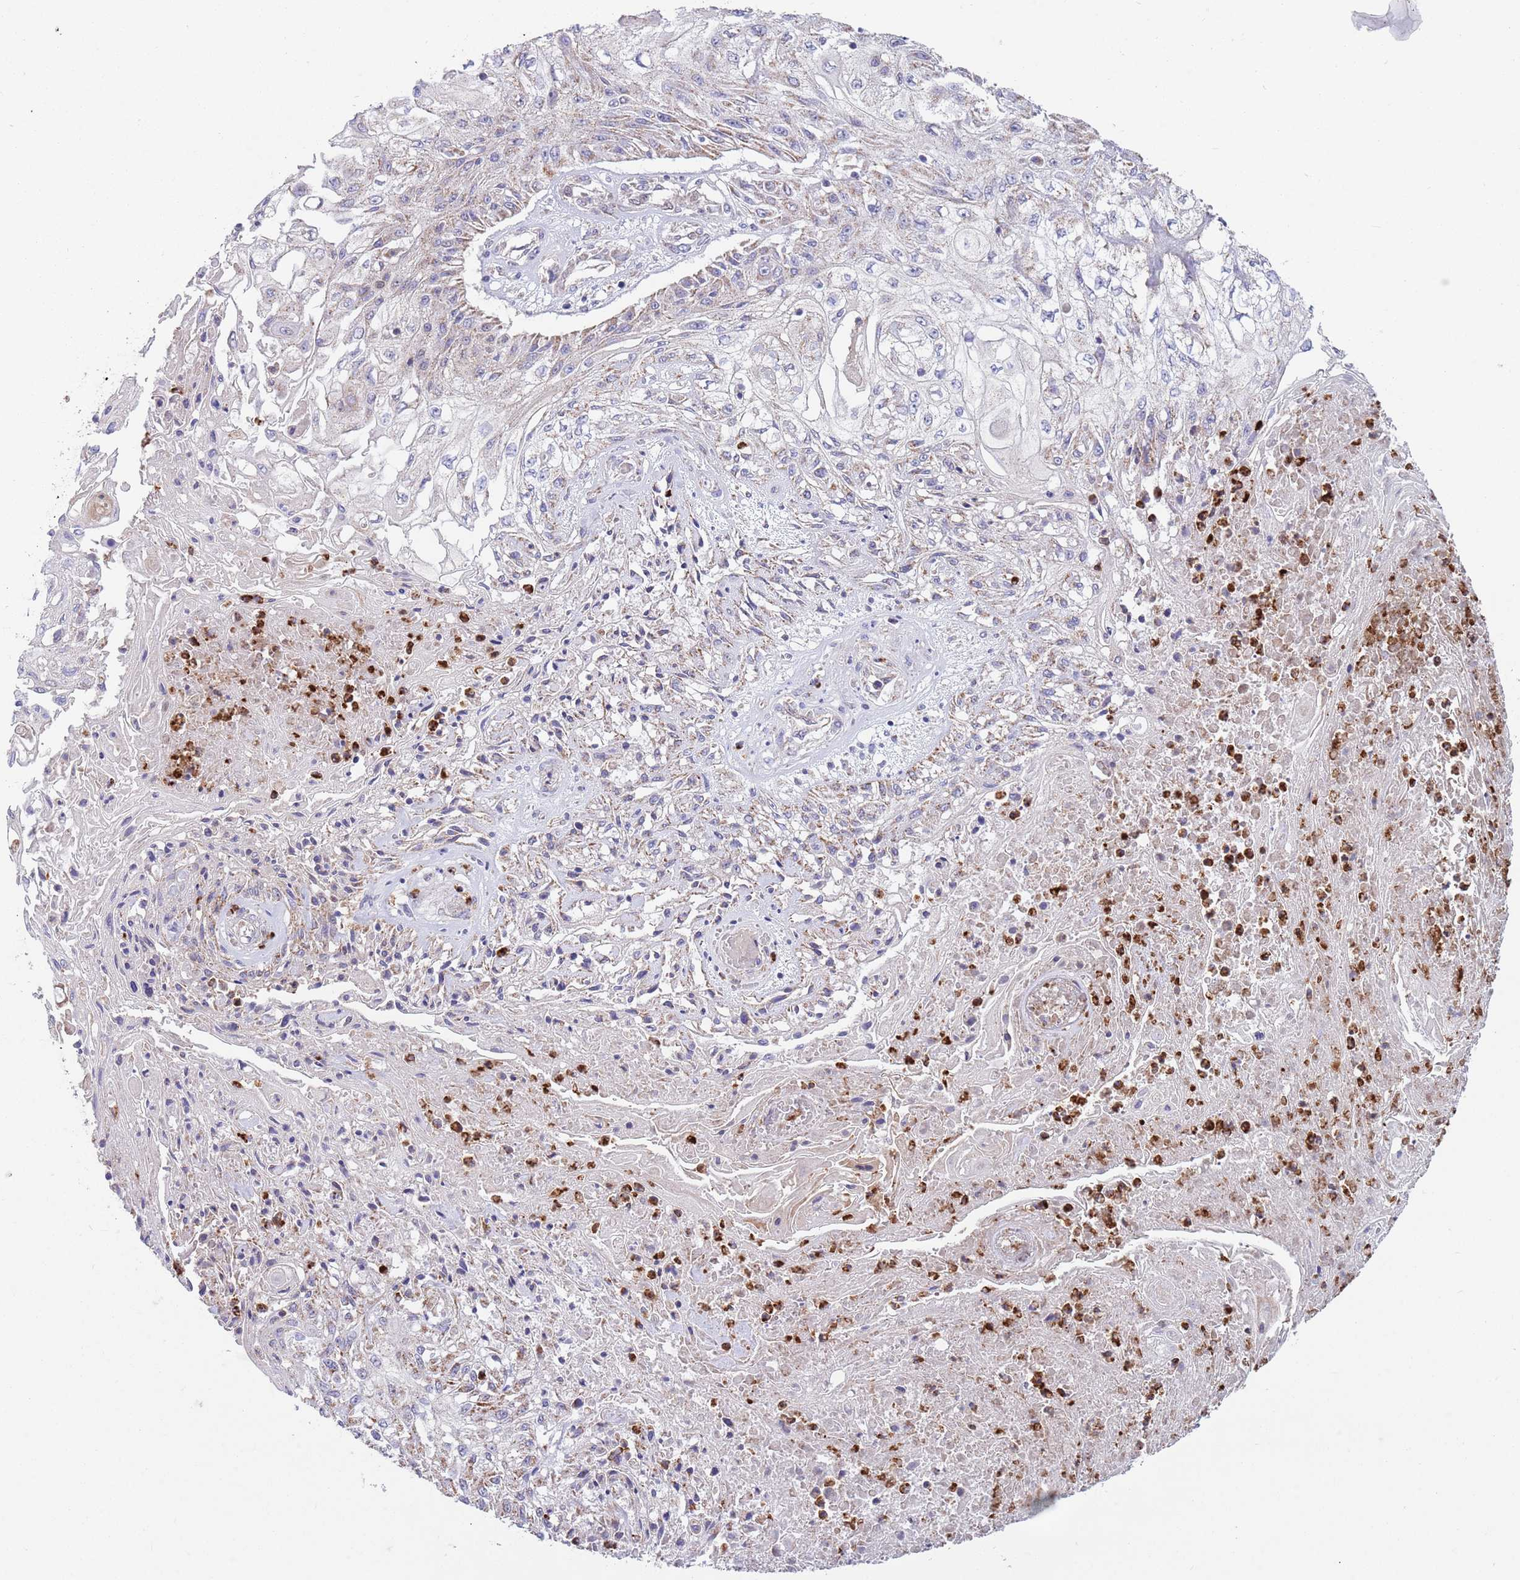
{"staining": {"intensity": "weak", "quantity": "<25%", "location": "cytoplasmic/membranous"}, "tissue": "skin cancer", "cell_type": "Tumor cells", "image_type": "cancer", "snomed": [{"axis": "morphology", "description": "Squamous cell carcinoma, NOS"}, {"axis": "morphology", "description": "Squamous cell carcinoma, metastatic, NOS"}, {"axis": "topography", "description": "Skin"}, {"axis": "topography", "description": "Lymph node"}], "caption": "Tumor cells show no significant protein positivity in metastatic squamous cell carcinoma (skin).", "gene": "DDT", "patient": {"sex": "male", "age": 75}}